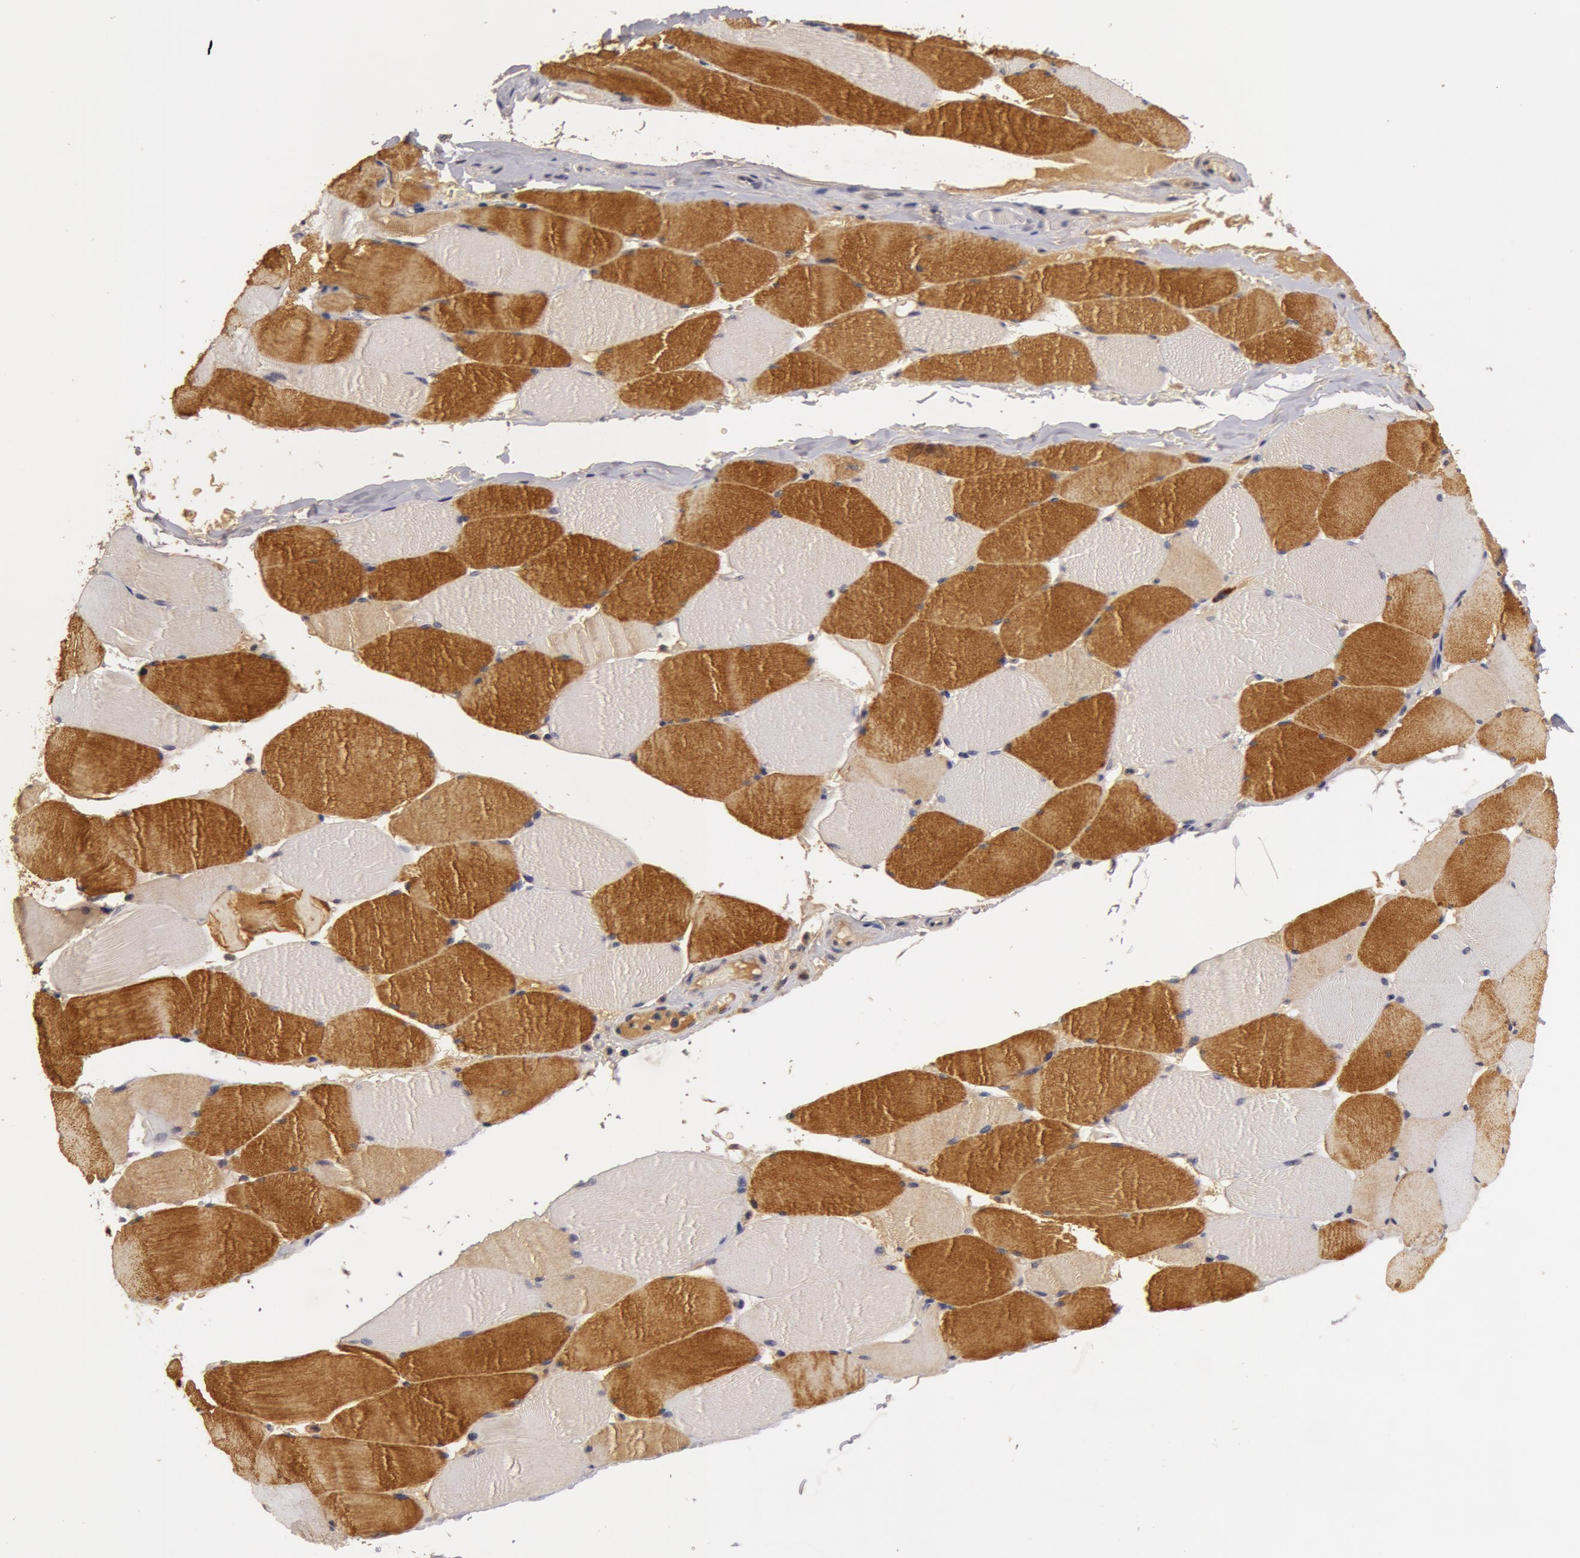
{"staining": {"intensity": "moderate", "quantity": "25%-75%", "location": "cytoplasmic/membranous"}, "tissue": "skeletal muscle", "cell_type": "Myocytes", "image_type": "normal", "snomed": [{"axis": "morphology", "description": "Normal tissue, NOS"}, {"axis": "topography", "description": "Skeletal muscle"}], "caption": "Moderate cytoplasmic/membranous staining for a protein is seen in about 25%-75% of myocytes of normal skeletal muscle using immunohistochemistry (IHC).", "gene": "BCHE", "patient": {"sex": "male", "age": 62}}